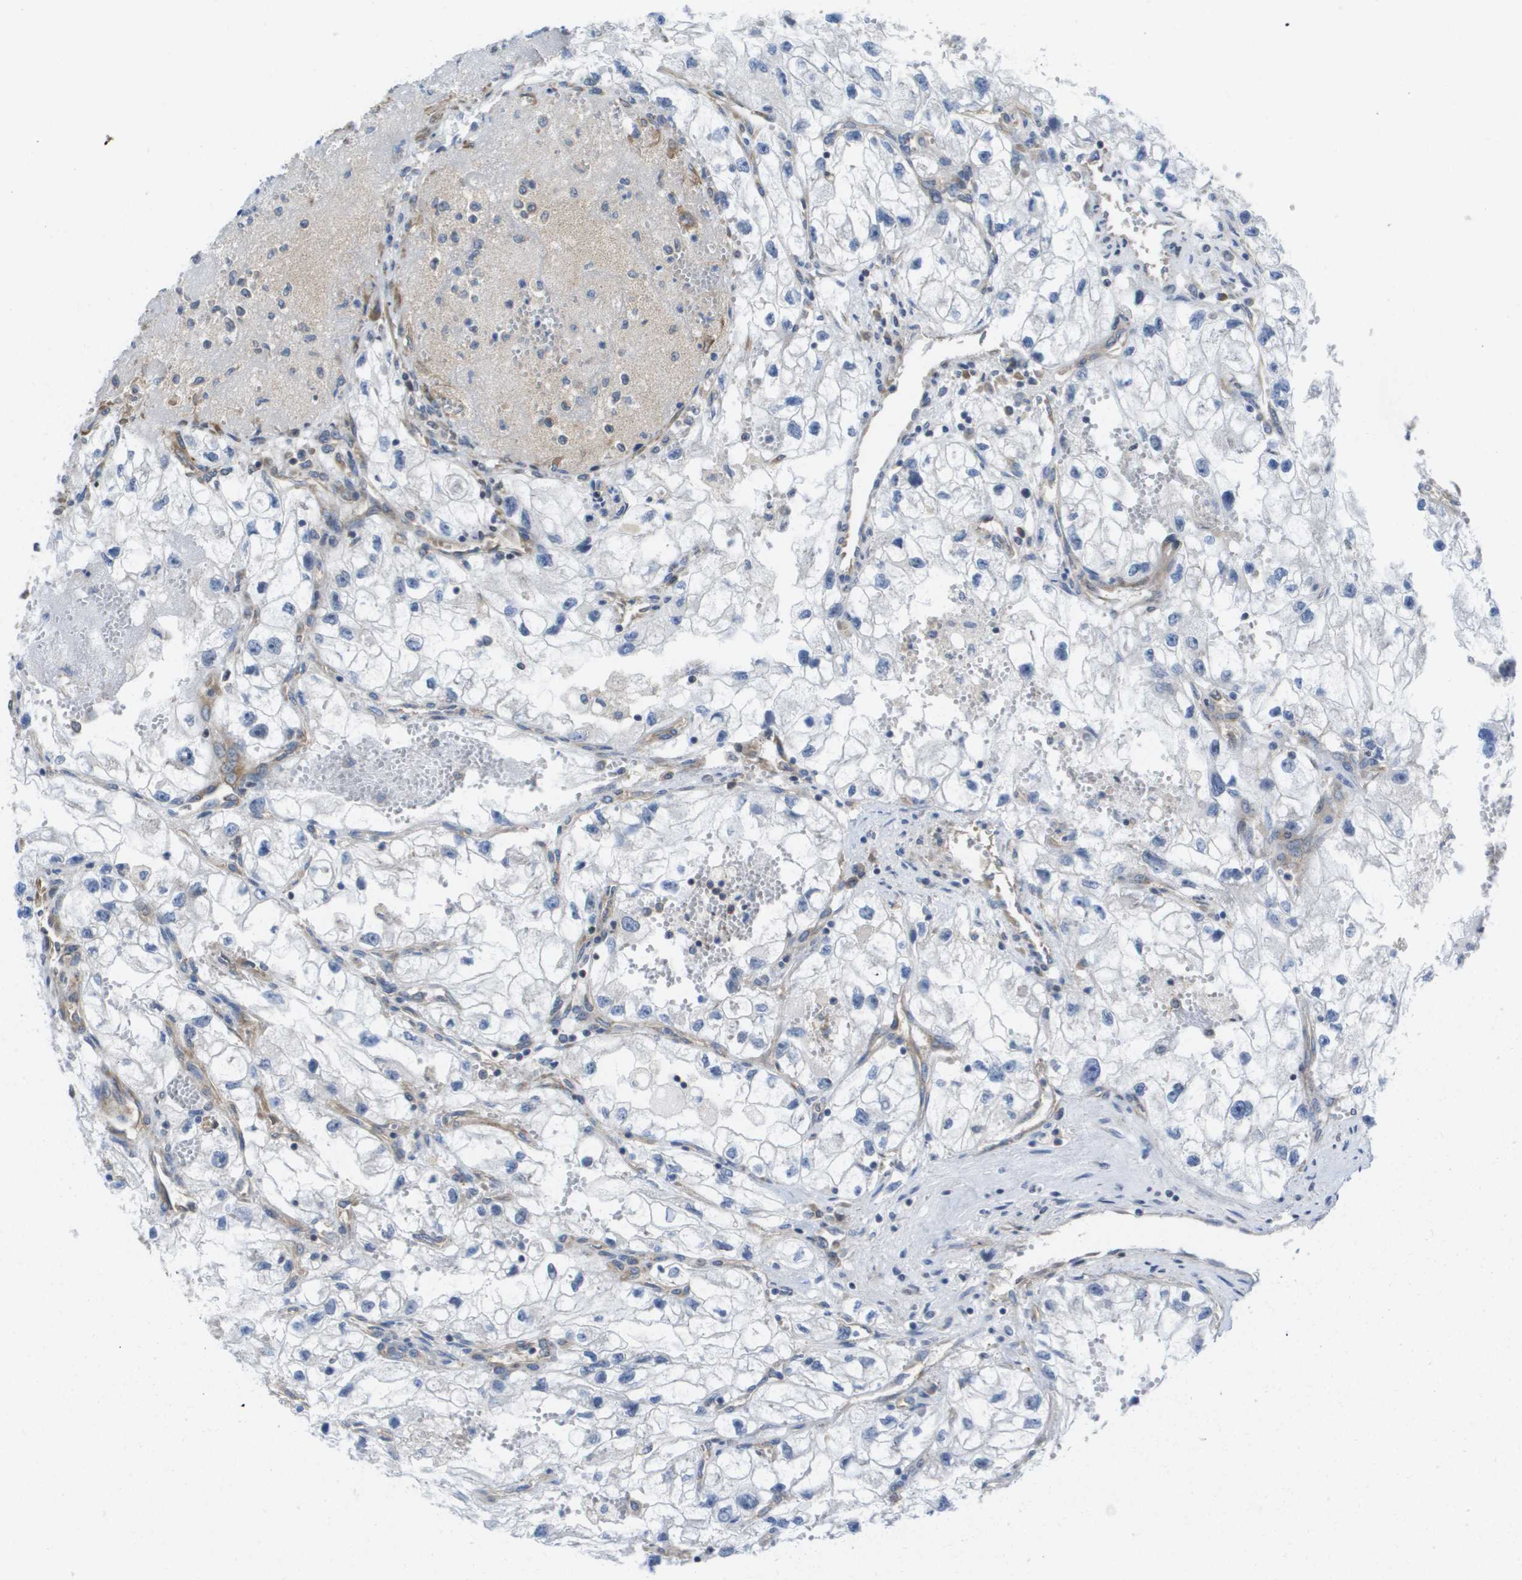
{"staining": {"intensity": "negative", "quantity": "none", "location": "none"}, "tissue": "renal cancer", "cell_type": "Tumor cells", "image_type": "cancer", "snomed": [{"axis": "morphology", "description": "Adenocarcinoma, NOS"}, {"axis": "topography", "description": "Kidney"}], "caption": "This image is of renal cancer stained with immunohistochemistry to label a protein in brown with the nuclei are counter-stained blue. There is no expression in tumor cells. (IHC, brightfield microscopy, high magnification).", "gene": "EIF4G2", "patient": {"sex": "female", "age": 70}}